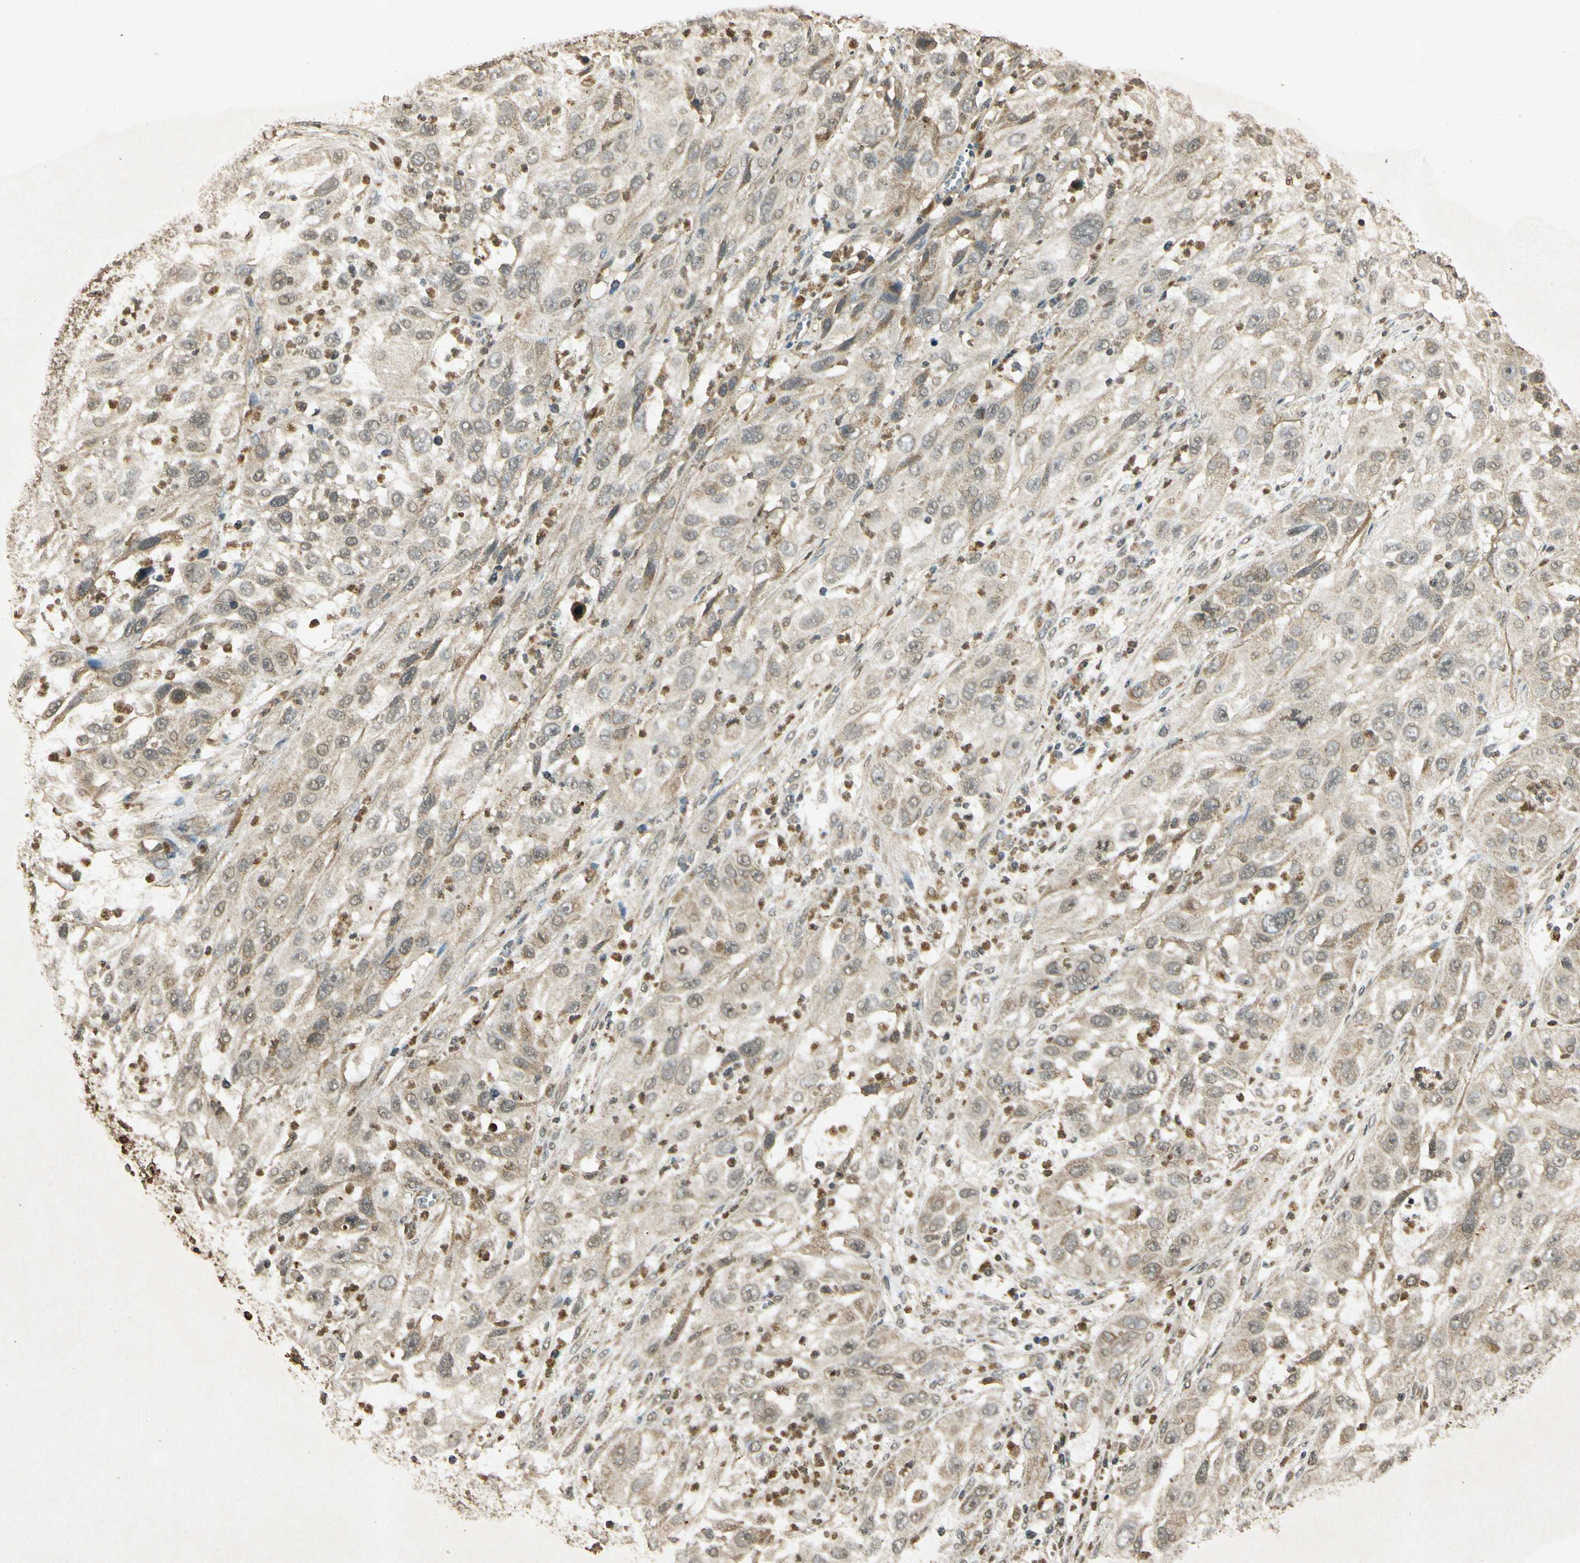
{"staining": {"intensity": "weak", "quantity": ">75%", "location": "cytoplasmic/membranous"}, "tissue": "cervical cancer", "cell_type": "Tumor cells", "image_type": "cancer", "snomed": [{"axis": "morphology", "description": "Squamous cell carcinoma, NOS"}, {"axis": "topography", "description": "Cervix"}], "caption": "Squamous cell carcinoma (cervical) stained for a protein shows weak cytoplasmic/membranous positivity in tumor cells. (brown staining indicates protein expression, while blue staining denotes nuclei).", "gene": "PRDX3", "patient": {"sex": "female", "age": 32}}